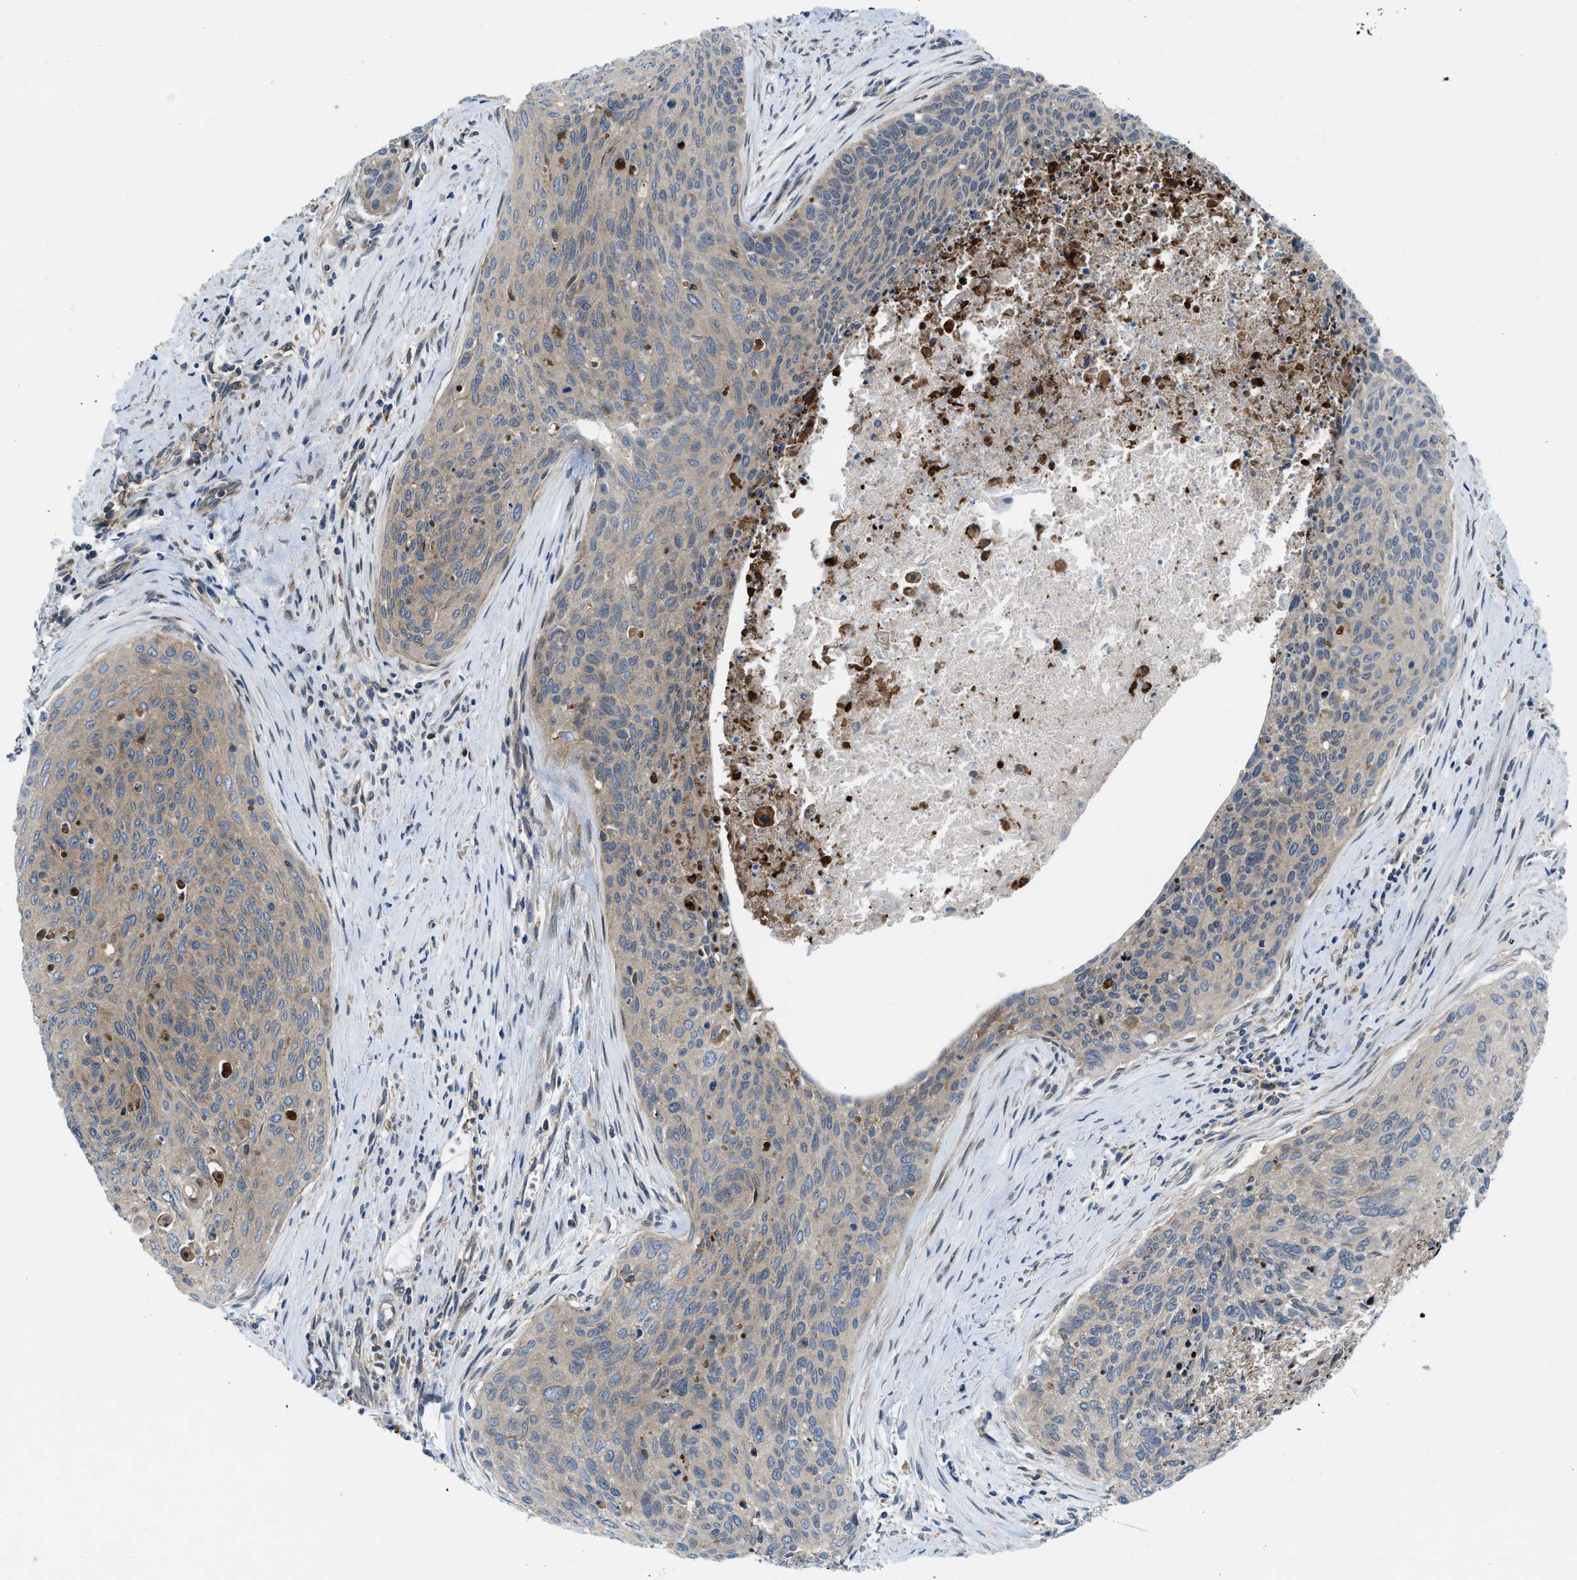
{"staining": {"intensity": "weak", "quantity": ">75%", "location": "cytoplasmic/membranous"}, "tissue": "cervical cancer", "cell_type": "Tumor cells", "image_type": "cancer", "snomed": [{"axis": "morphology", "description": "Squamous cell carcinoma, NOS"}, {"axis": "topography", "description": "Cervix"}], "caption": "Human squamous cell carcinoma (cervical) stained with a protein marker exhibits weak staining in tumor cells.", "gene": "MYO18A", "patient": {"sex": "female", "age": 55}}